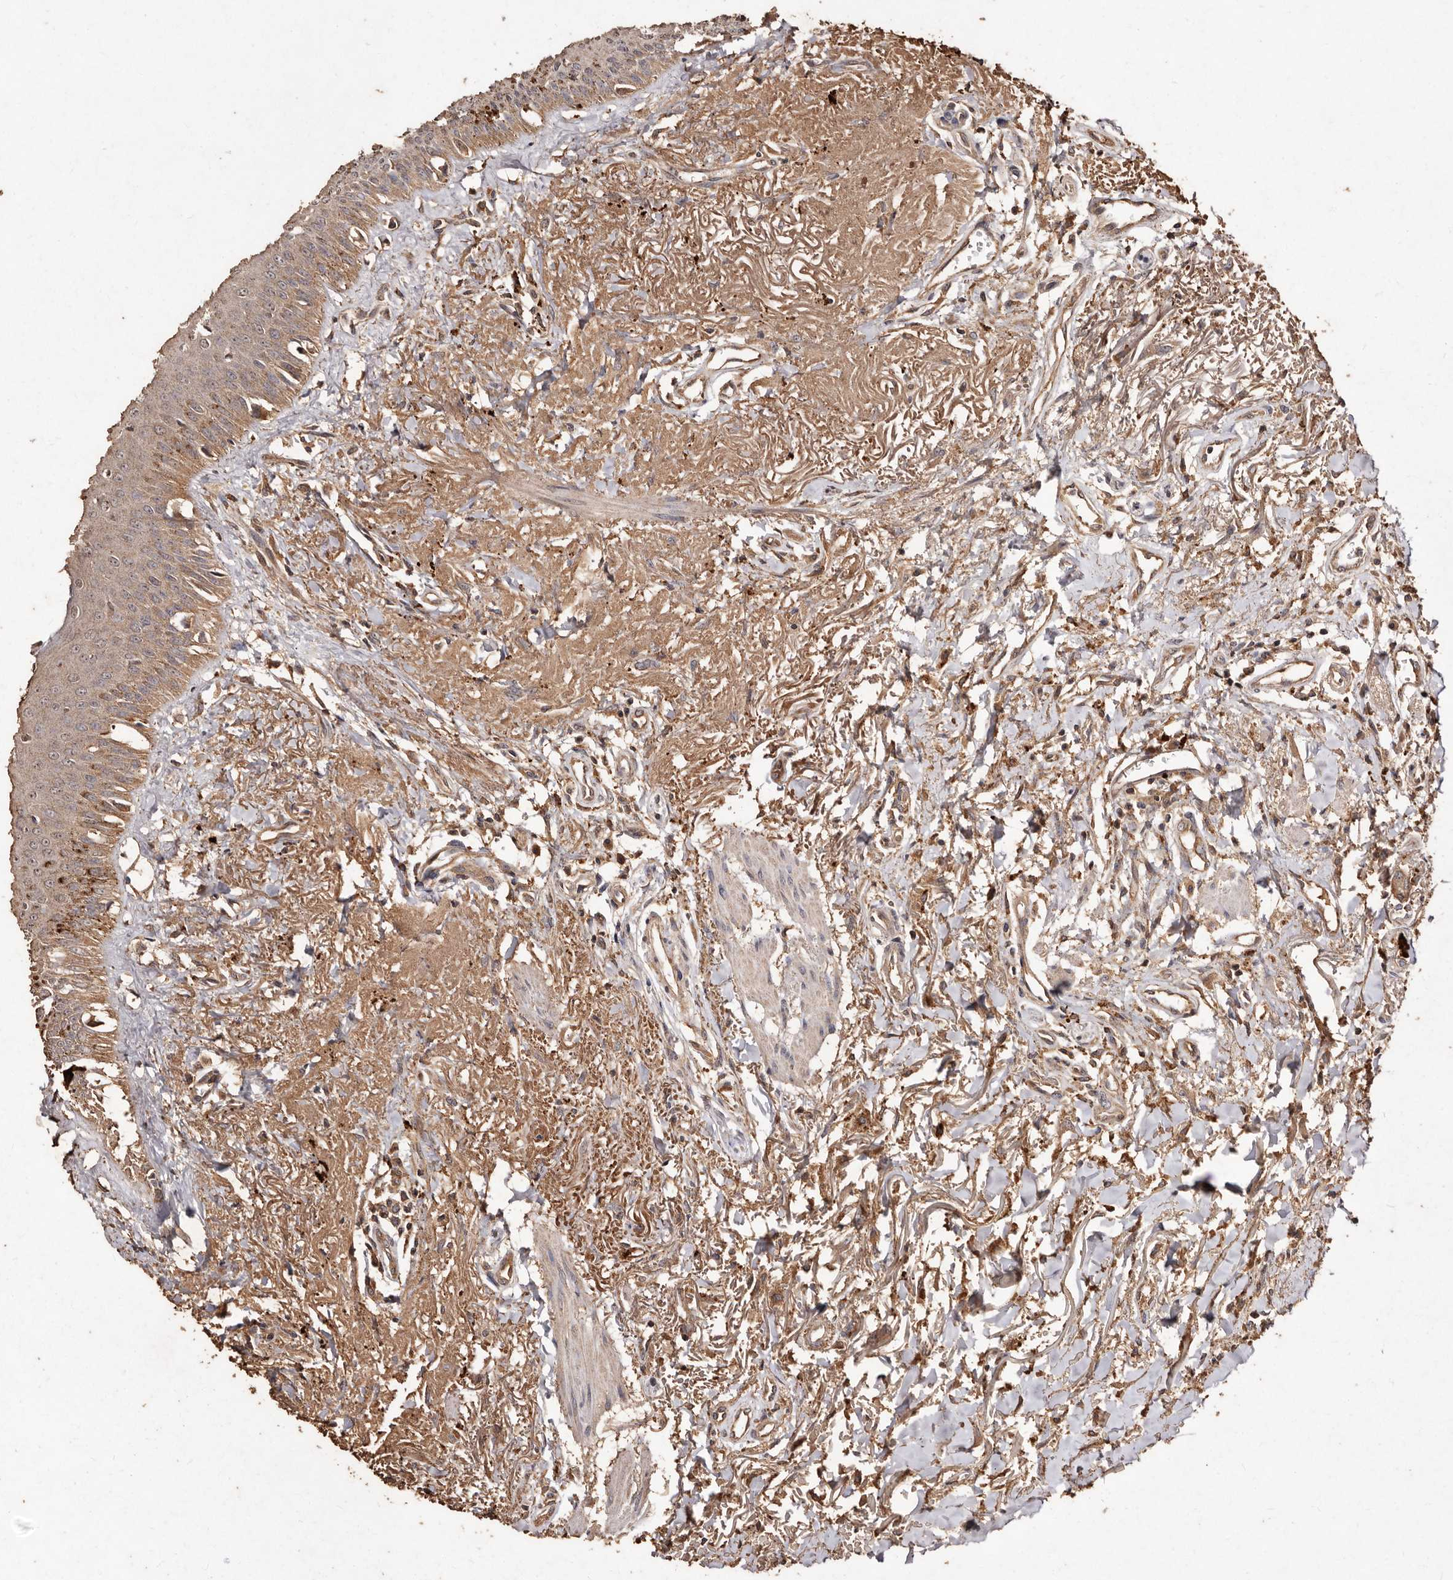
{"staining": {"intensity": "moderate", "quantity": ">75%", "location": "cytoplasmic/membranous"}, "tissue": "oral mucosa", "cell_type": "Squamous epithelial cells", "image_type": "normal", "snomed": [{"axis": "morphology", "description": "Normal tissue, NOS"}, {"axis": "topography", "description": "Oral tissue"}], "caption": "Moderate cytoplasmic/membranous positivity for a protein is present in approximately >75% of squamous epithelial cells of normal oral mucosa using immunohistochemistry.", "gene": "FARS2", "patient": {"sex": "female", "age": 70}}